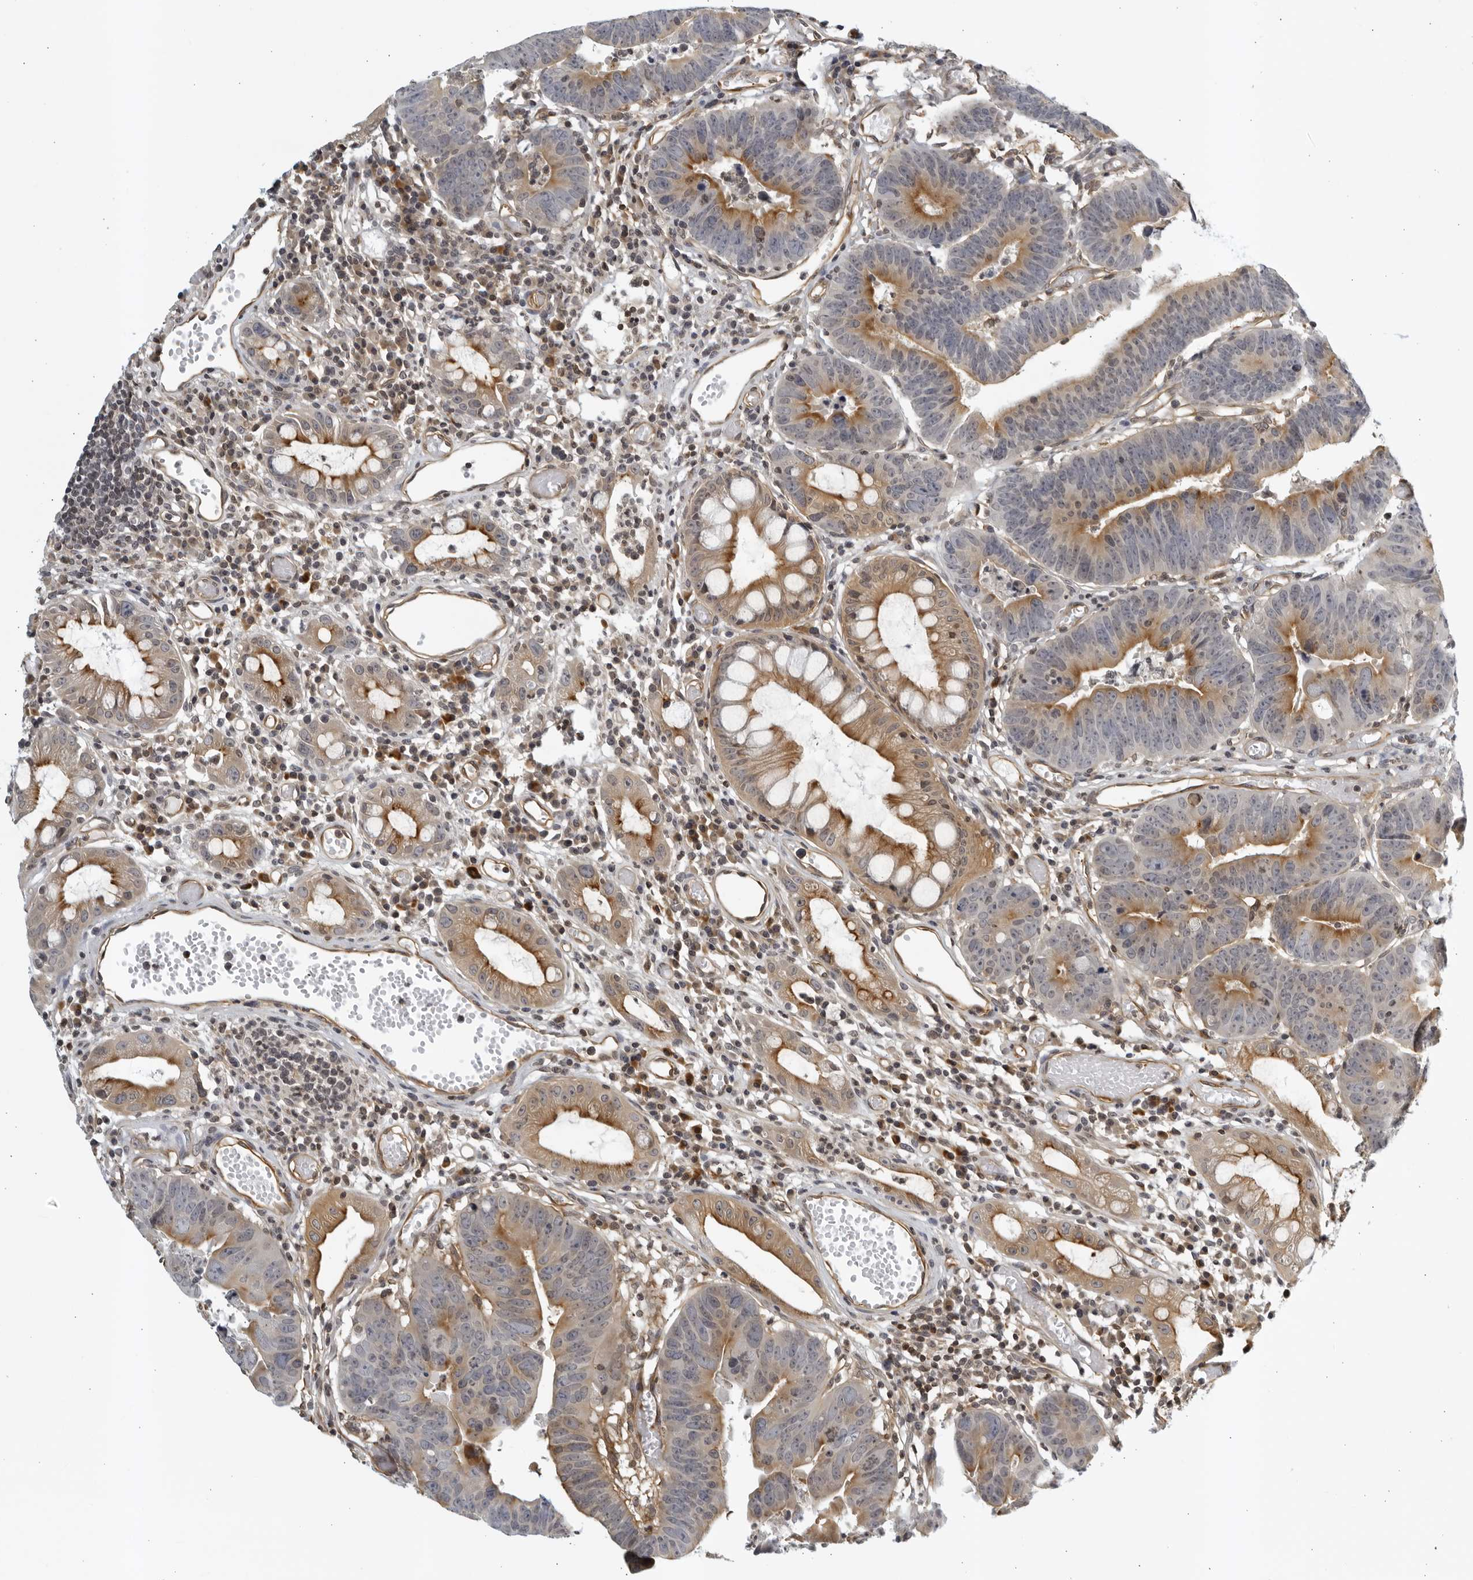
{"staining": {"intensity": "moderate", "quantity": ">75%", "location": "cytoplasmic/membranous"}, "tissue": "colorectal cancer", "cell_type": "Tumor cells", "image_type": "cancer", "snomed": [{"axis": "morphology", "description": "Adenocarcinoma, NOS"}, {"axis": "topography", "description": "Rectum"}], "caption": "Moderate cytoplasmic/membranous protein staining is identified in approximately >75% of tumor cells in adenocarcinoma (colorectal).", "gene": "SERTAD4", "patient": {"sex": "female", "age": 65}}